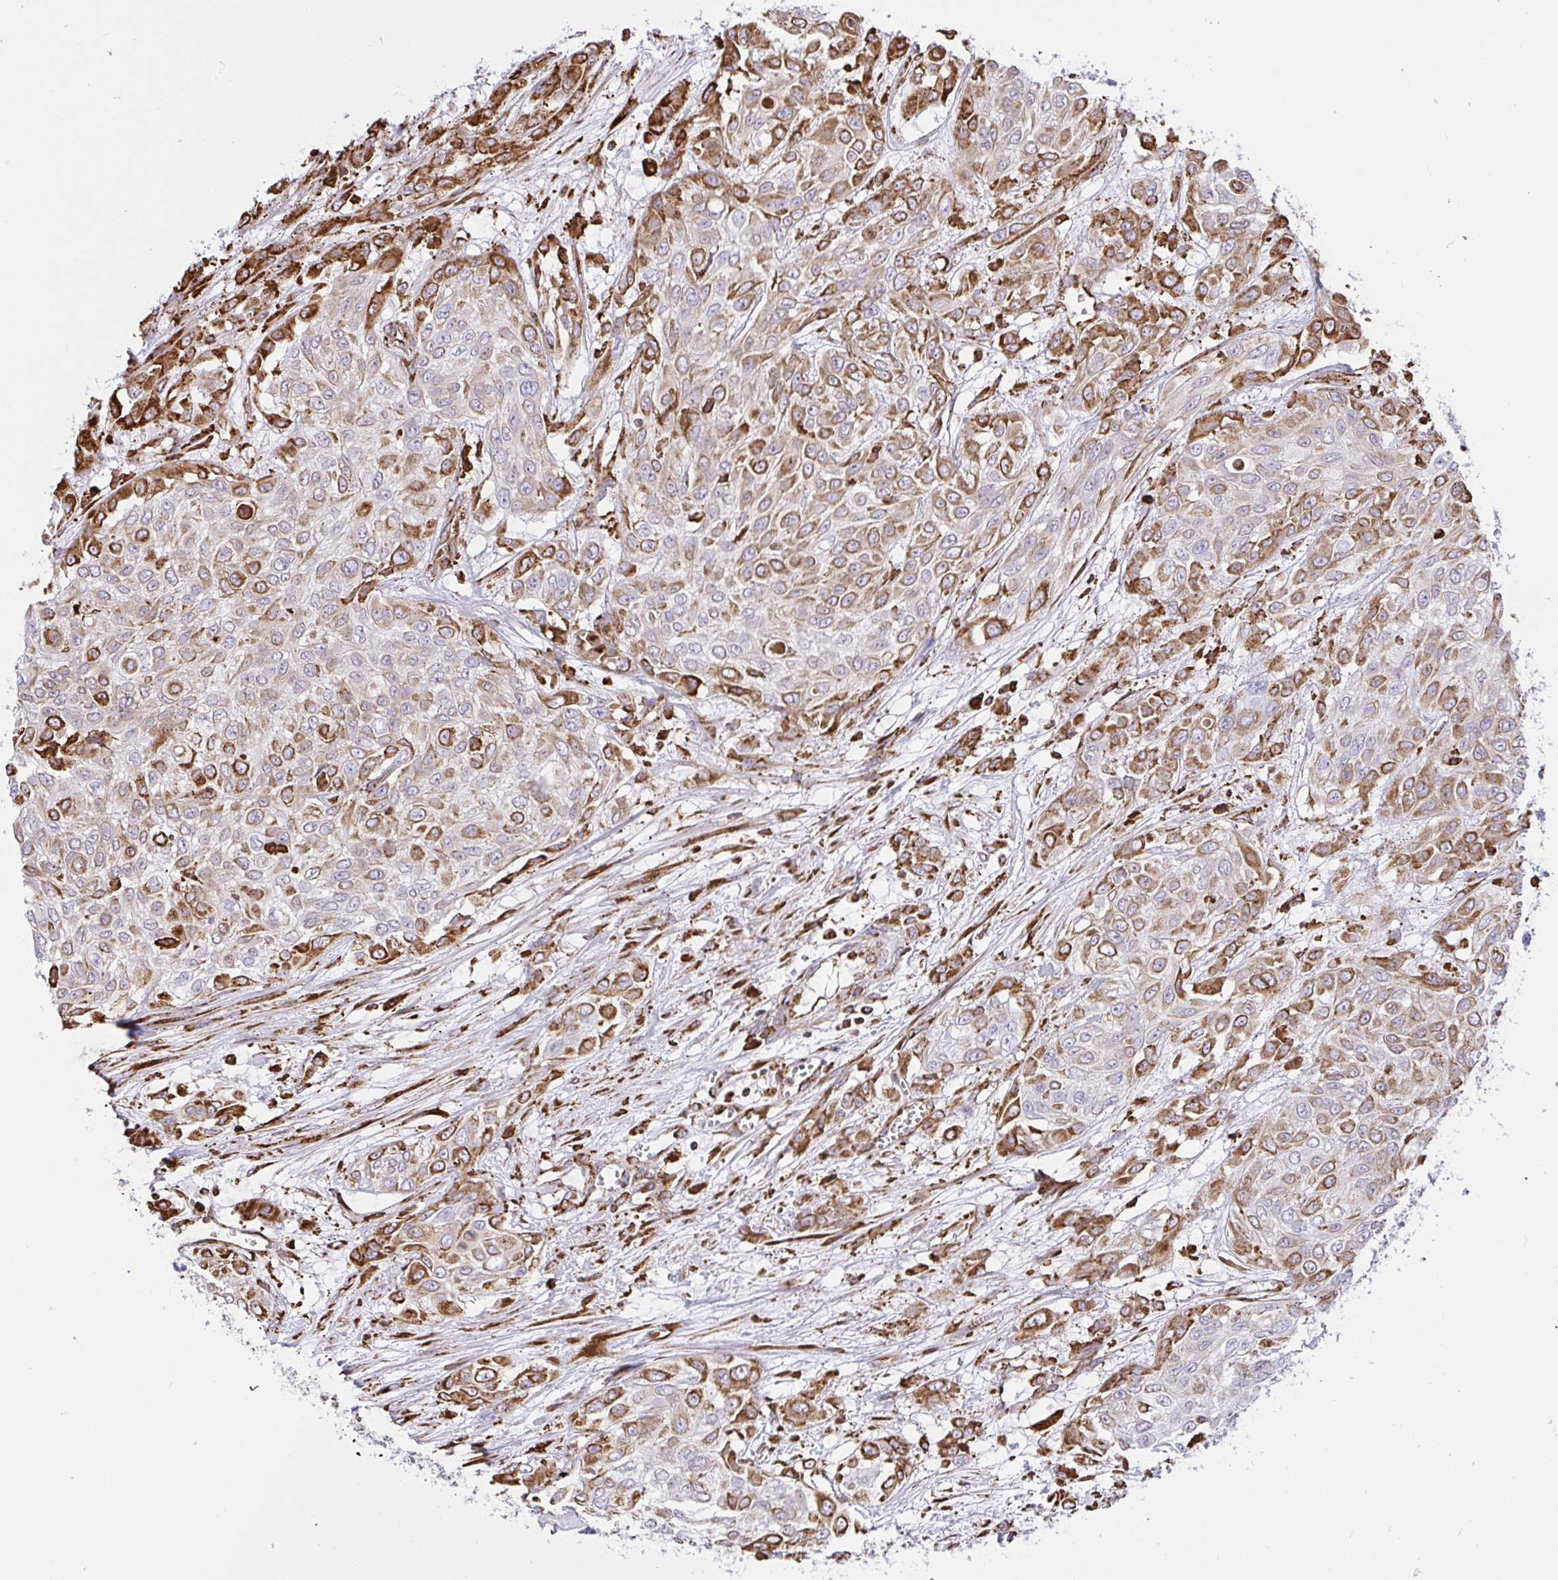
{"staining": {"intensity": "moderate", "quantity": "25%-75%", "location": "cytoplasmic/membranous"}, "tissue": "urothelial cancer", "cell_type": "Tumor cells", "image_type": "cancer", "snomed": [{"axis": "morphology", "description": "Urothelial carcinoma, High grade"}, {"axis": "topography", "description": "Urinary bladder"}], "caption": "Immunohistochemistry (DAB (3,3'-diaminobenzidine)) staining of high-grade urothelial carcinoma exhibits moderate cytoplasmic/membranous protein expression in about 25%-75% of tumor cells.", "gene": "CLGN", "patient": {"sex": "male", "age": 57}}